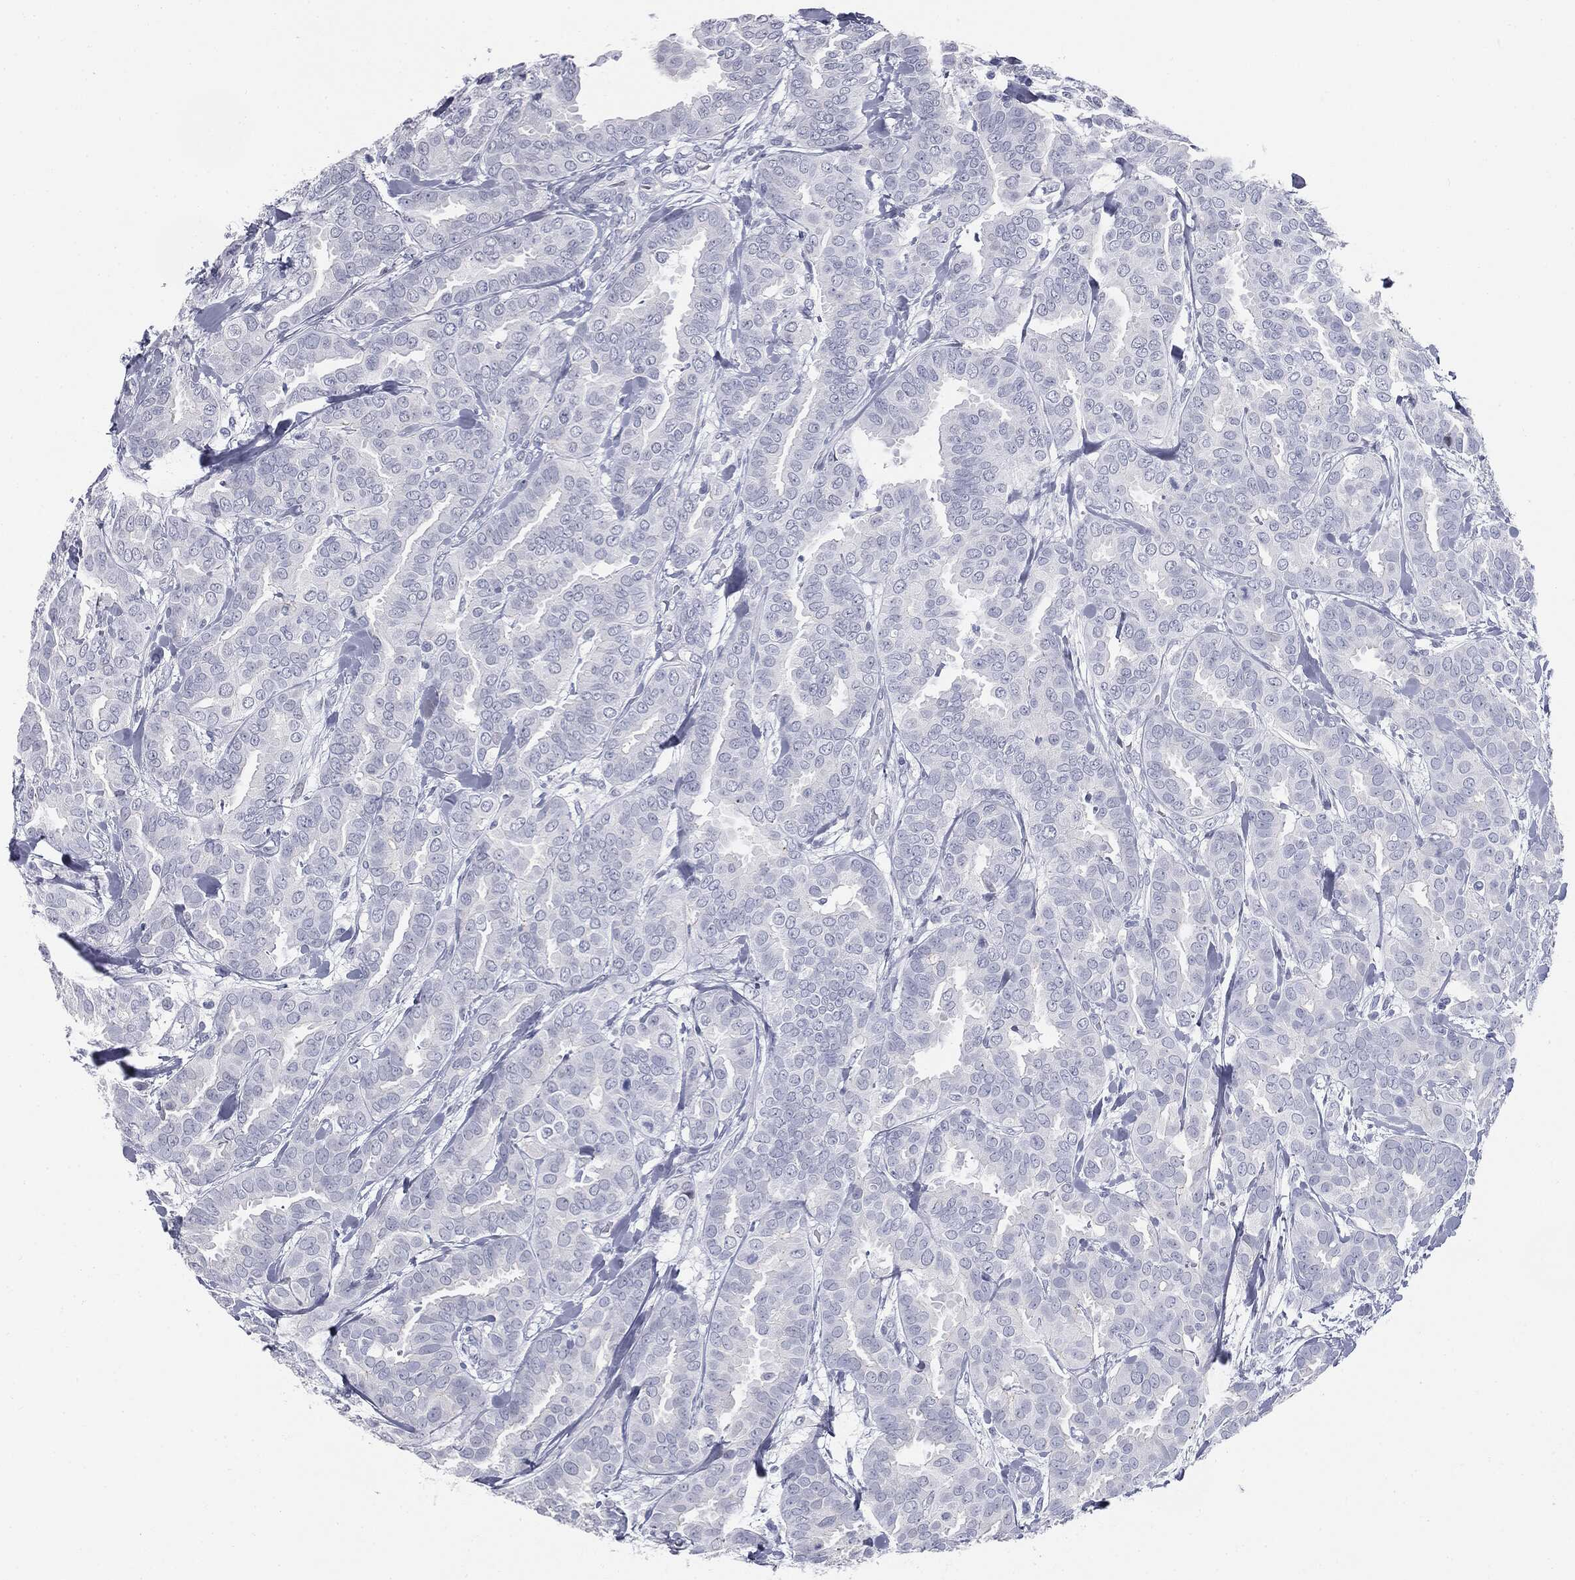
{"staining": {"intensity": "negative", "quantity": "none", "location": "none"}, "tissue": "breast cancer", "cell_type": "Tumor cells", "image_type": "cancer", "snomed": [{"axis": "morphology", "description": "Duct carcinoma"}, {"axis": "topography", "description": "Breast"}], "caption": "Breast cancer was stained to show a protein in brown. There is no significant expression in tumor cells. (DAB (3,3'-diaminobenzidine) IHC, high magnification).", "gene": "TPO", "patient": {"sex": "female", "age": 45}}